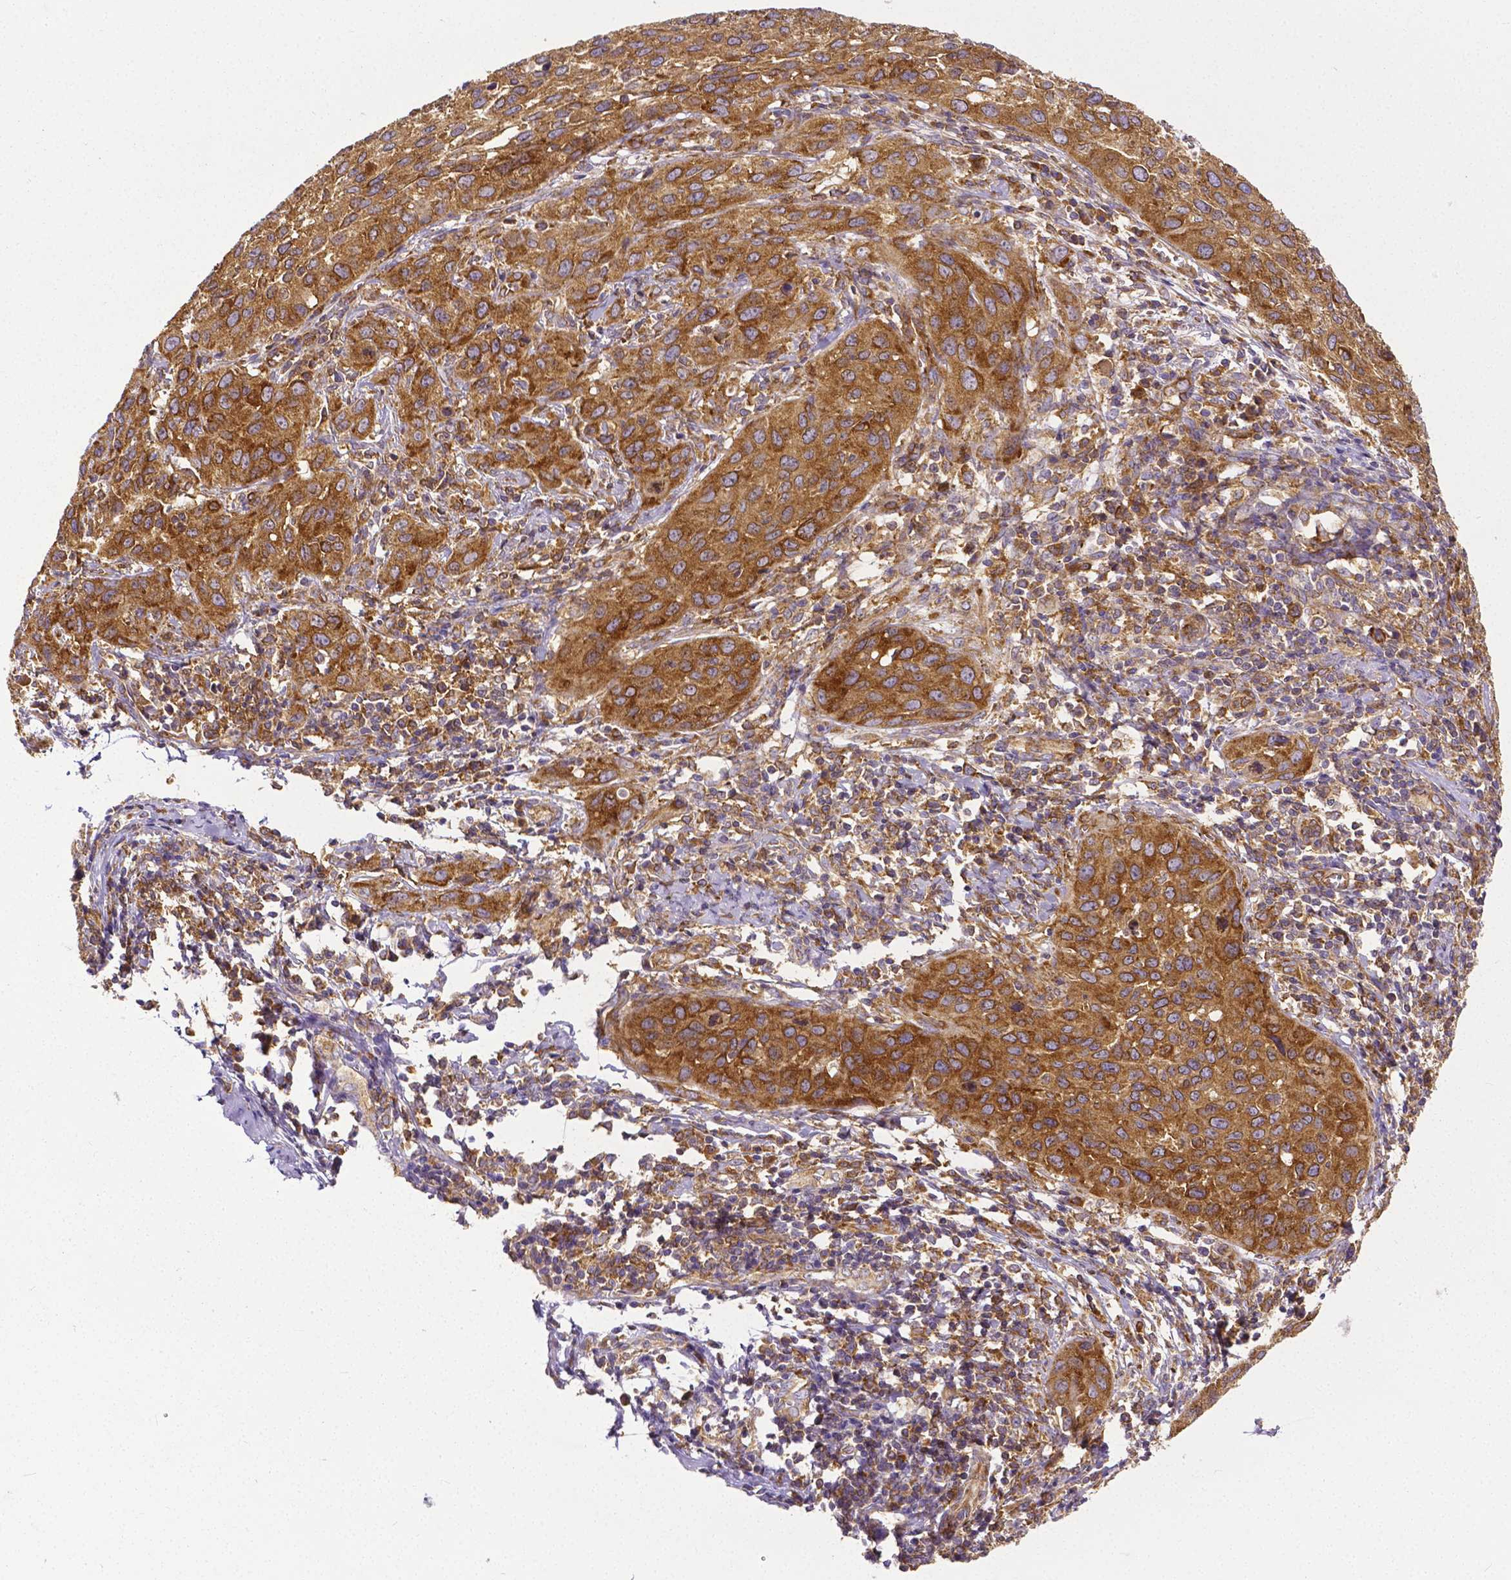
{"staining": {"intensity": "strong", "quantity": ">75%", "location": "cytoplasmic/membranous"}, "tissue": "cervical cancer", "cell_type": "Tumor cells", "image_type": "cancer", "snomed": [{"axis": "morphology", "description": "Normal tissue, NOS"}, {"axis": "morphology", "description": "Squamous cell carcinoma, NOS"}, {"axis": "topography", "description": "Cervix"}], "caption": "Strong cytoplasmic/membranous positivity for a protein is seen in approximately >75% of tumor cells of squamous cell carcinoma (cervical) using immunohistochemistry (IHC).", "gene": "DICER1", "patient": {"sex": "female", "age": 51}}